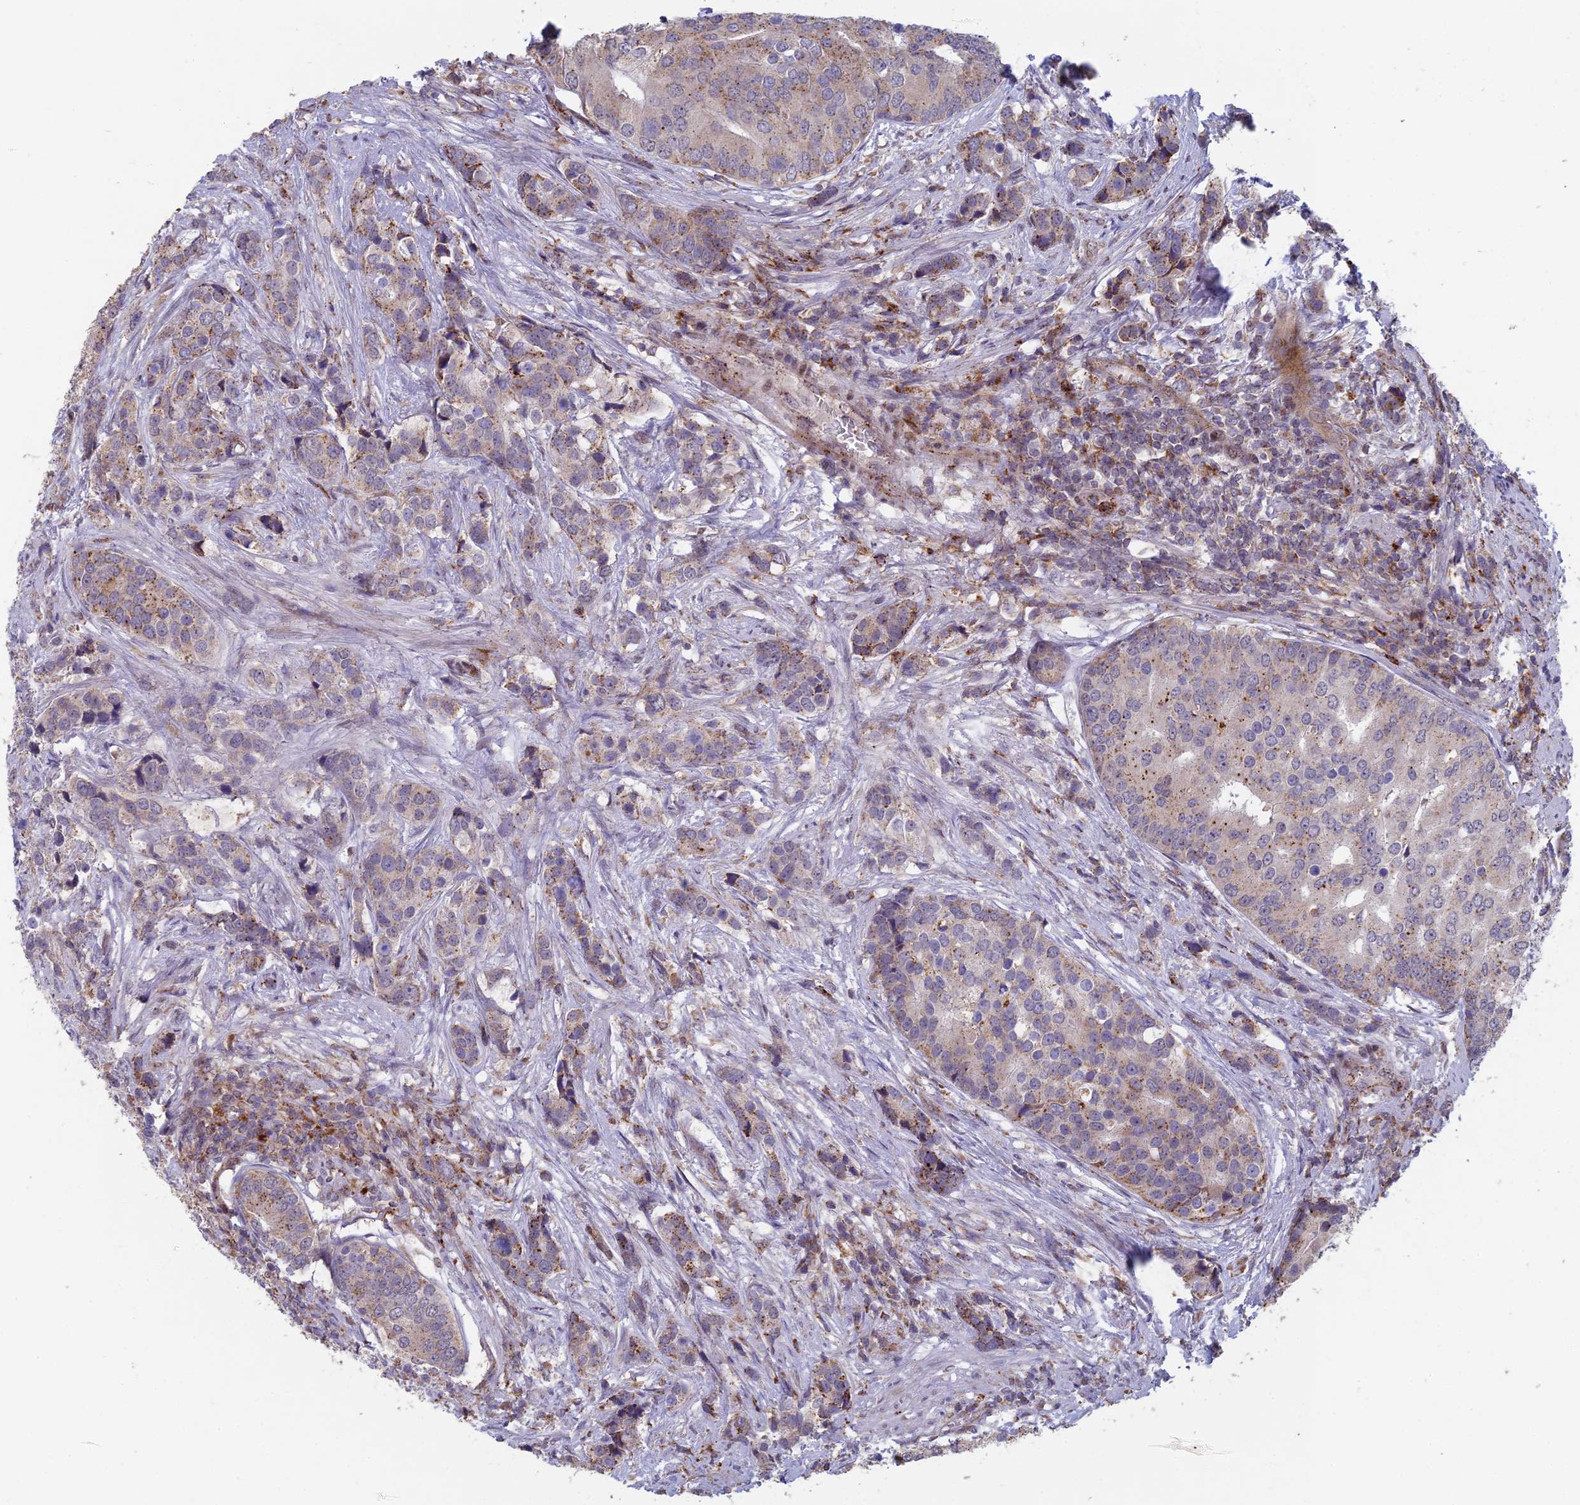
{"staining": {"intensity": "moderate", "quantity": "<25%", "location": "cytoplasmic/membranous"}, "tissue": "prostate cancer", "cell_type": "Tumor cells", "image_type": "cancer", "snomed": [{"axis": "morphology", "description": "Adenocarcinoma, High grade"}, {"axis": "topography", "description": "Prostate"}], "caption": "A brown stain highlights moderate cytoplasmic/membranous staining of a protein in prostate cancer tumor cells.", "gene": "FOXS1", "patient": {"sex": "male", "age": 62}}